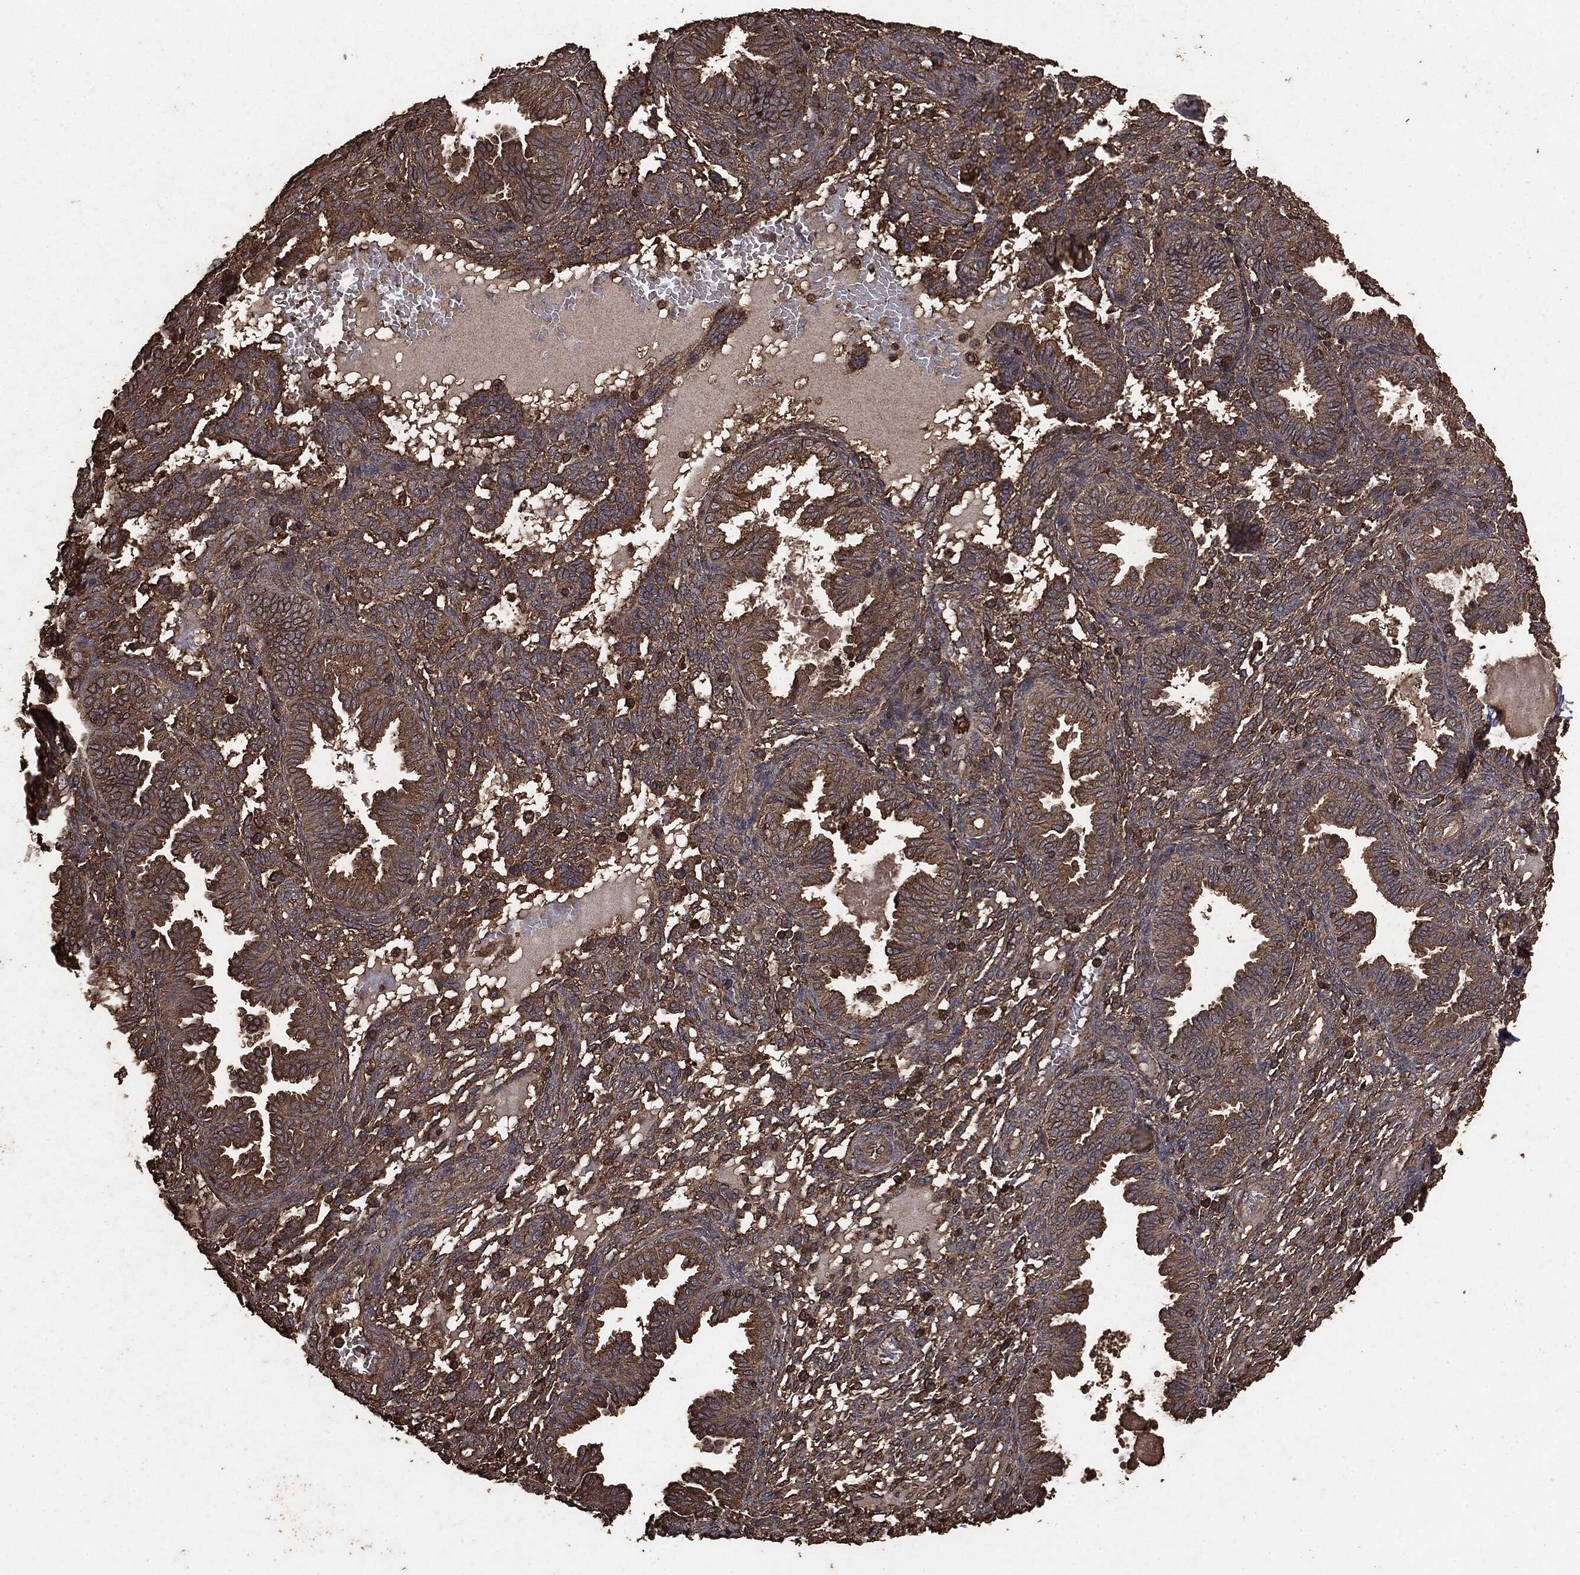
{"staining": {"intensity": "moderate", "quantity": ">75%", "location": "cytoplasmic/membranous"}, "tissue": "endometrium", "cell_type": "Cells in endometrial stroma", "image_type": "normal", "snomed": [{"axis": "morphology", "description": "Normal tissue, NOS"}, {"axis": "topography", "description": "Endometrium"}], "caption": "A photomicrograph of endometrium stained for a protein demonstrates moderate cytoplasmic/membranous brown staining in cells in endometrial stroma.", "gene": "MTOR", "patient": {"sex": "female", "age": 42}}